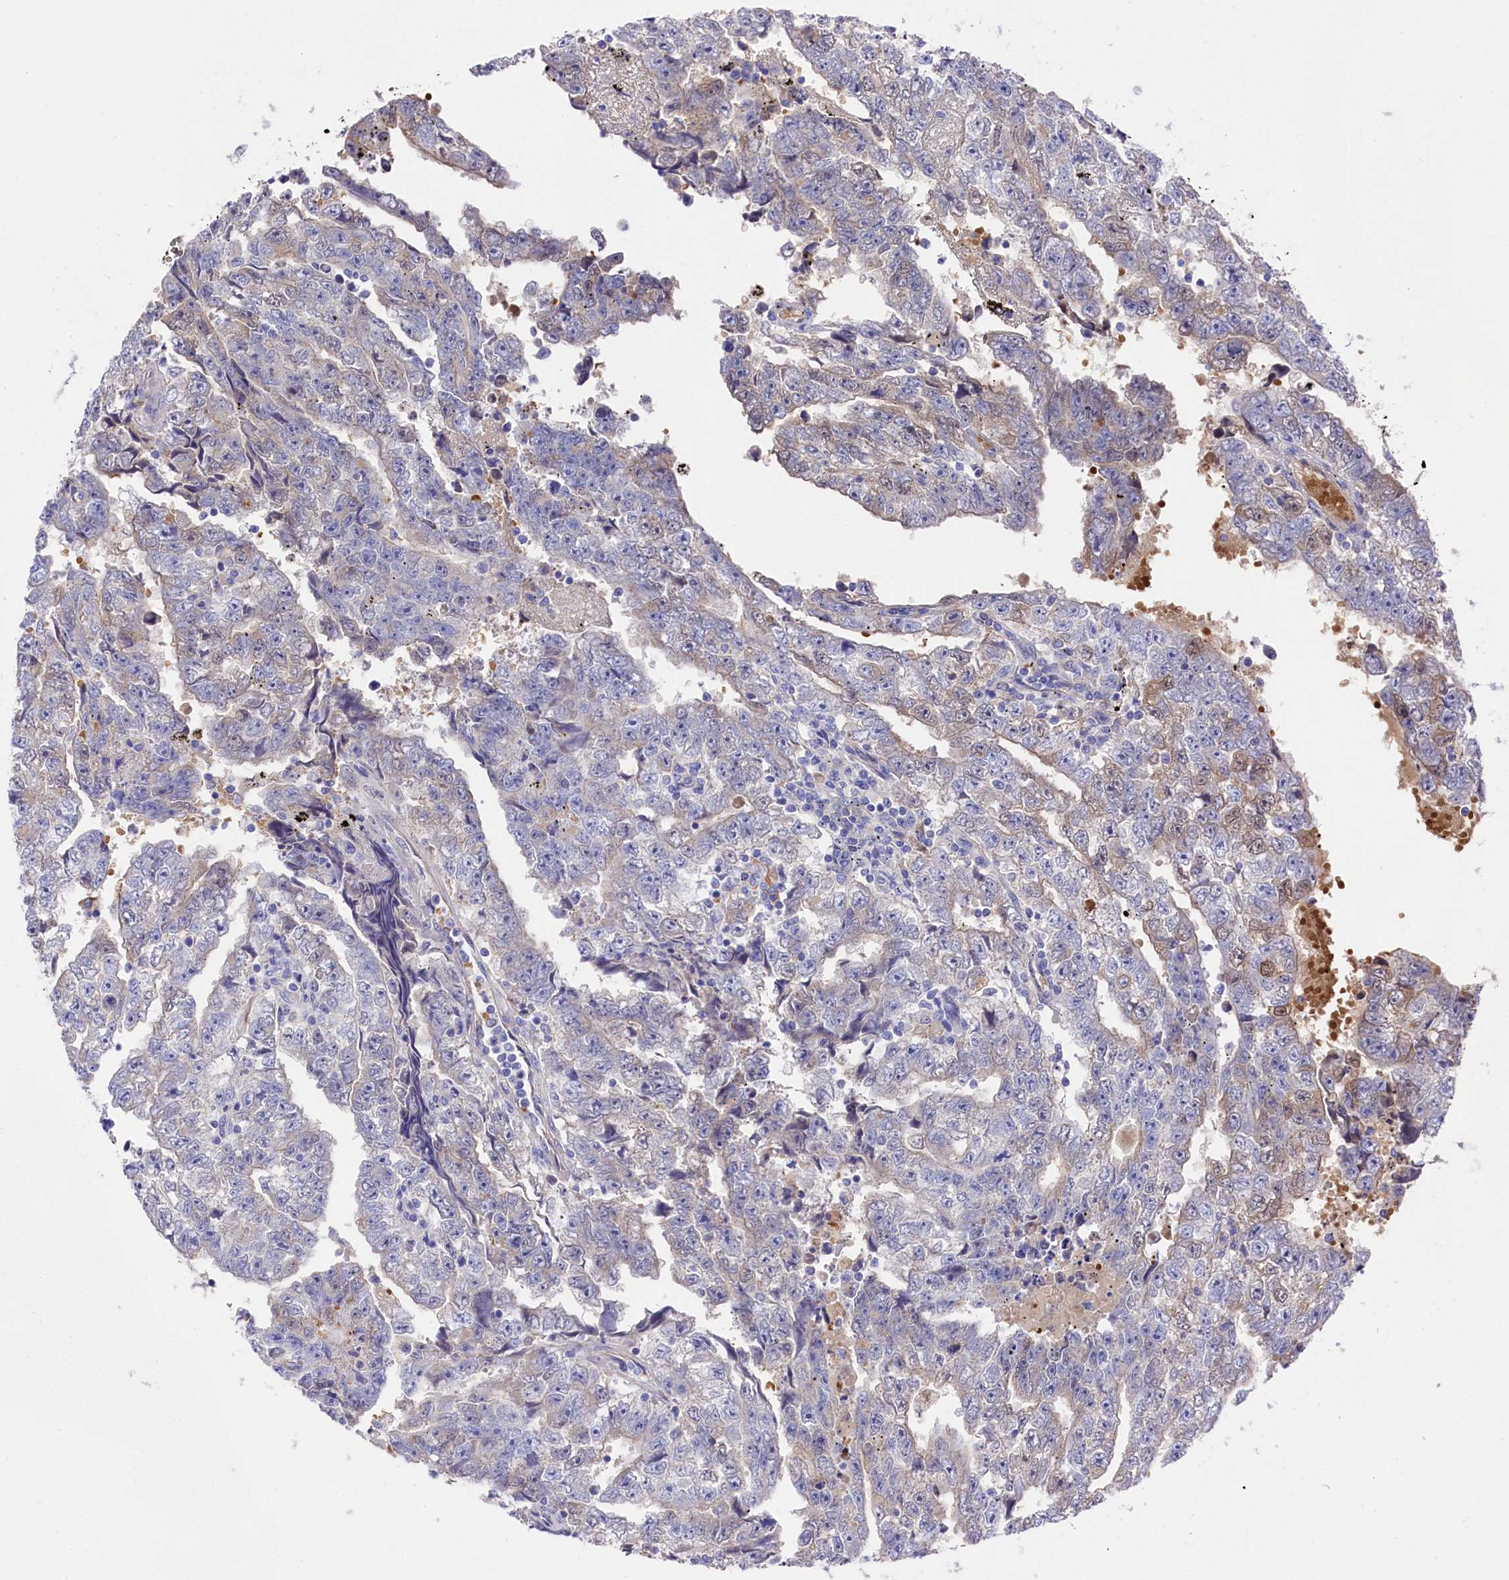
{"staining": {"intensity": "weak", "quantity": "<25%", "location": "cytoplasmic/membranous"}, "tissue": "testis cancer", "cell_type": "Tumor cells", "image_type": "cancer", "snomed": [{"axis": "morphology", "description": "Carcinoma, Embryonal, NOS"}, {"axis": "topography", "description": "Testis"}], "caption": "The image displays no staining of tumor cells in testis cancer (embryonal carcinoma).", "gene": "LHFPL4", "patient": {"sex": "male", "age": 25}}